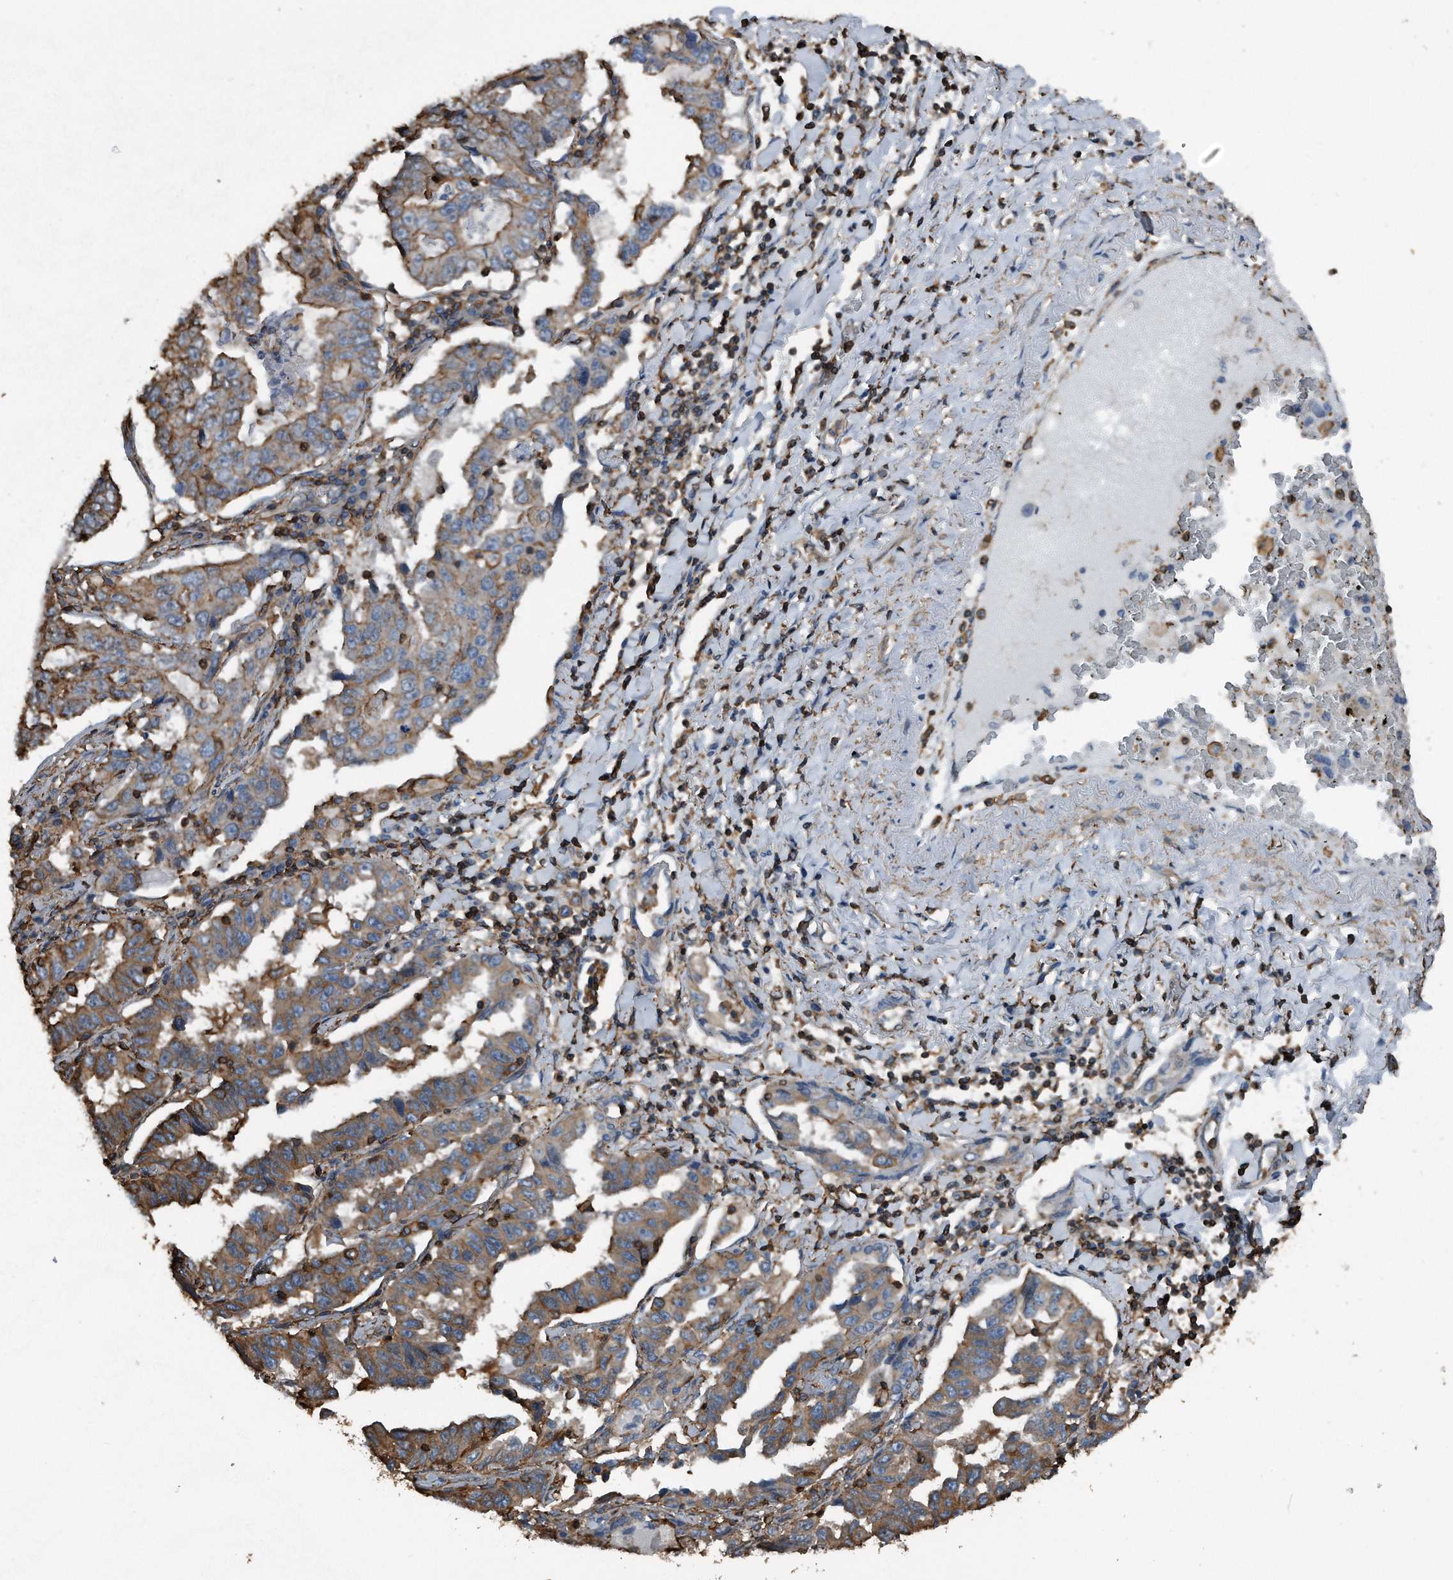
{"staining": {"intensity": "moderate", "quantity": ">75%", "location": "cytoplasmic/membranous"}, "tissue": "lung cancer", "cell_type": "Tumor cells", "image_type": "cancer", "snomed": [{"axis": "morphology", "description": "Adenocarcinoma, NOS"}, {"axis": "topography", "description": "Lung"}], "caption": "Lung cancer was stained to show a protein in brown. There is medium levels of moderate cytoplasmic/membranous staining in approximately >75% of tumor cells.", "gene": "RSPO3", "patient": {"sex": "female", "age": 51}}